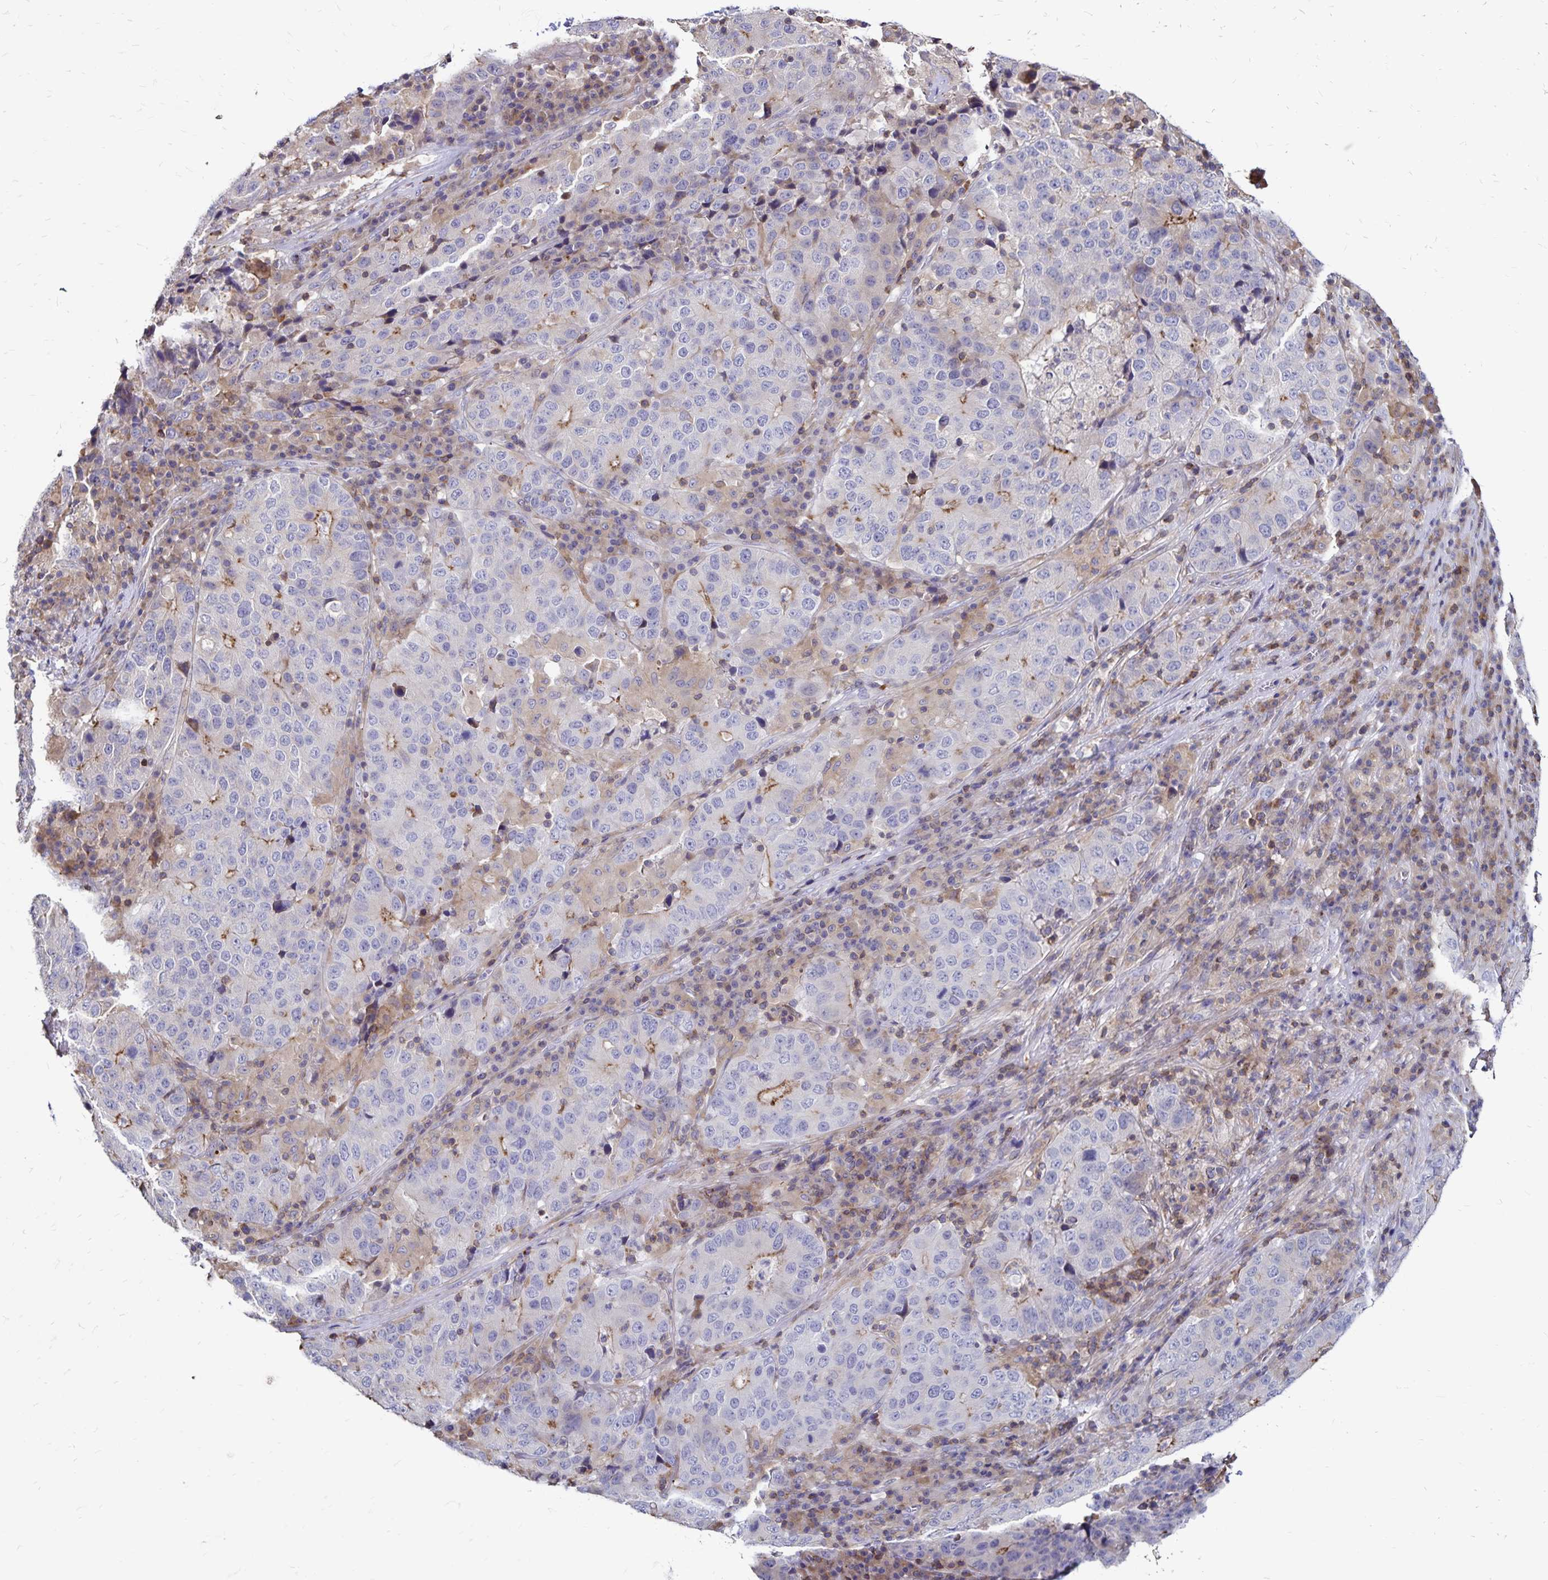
{"staining": {"intensity": "weak", "quantity": "<25%", "location": "cytoplasmic/membranous"}, "tissue": "stomach cancer", "cell_type": "Tumor cells", "image_type": "cancer", "snomed": [{"axis": "morphology", "description": "Adenocarcinoma, NOS"}, {"axis": "topography", "description": "Stomach"}], "caption": "Protein analysis of stomach adenocarcinoma demonstrates no significant staining in tumor cells.", "gene": "NAGPA", "patient": {"sex": "male", "age": 71}}